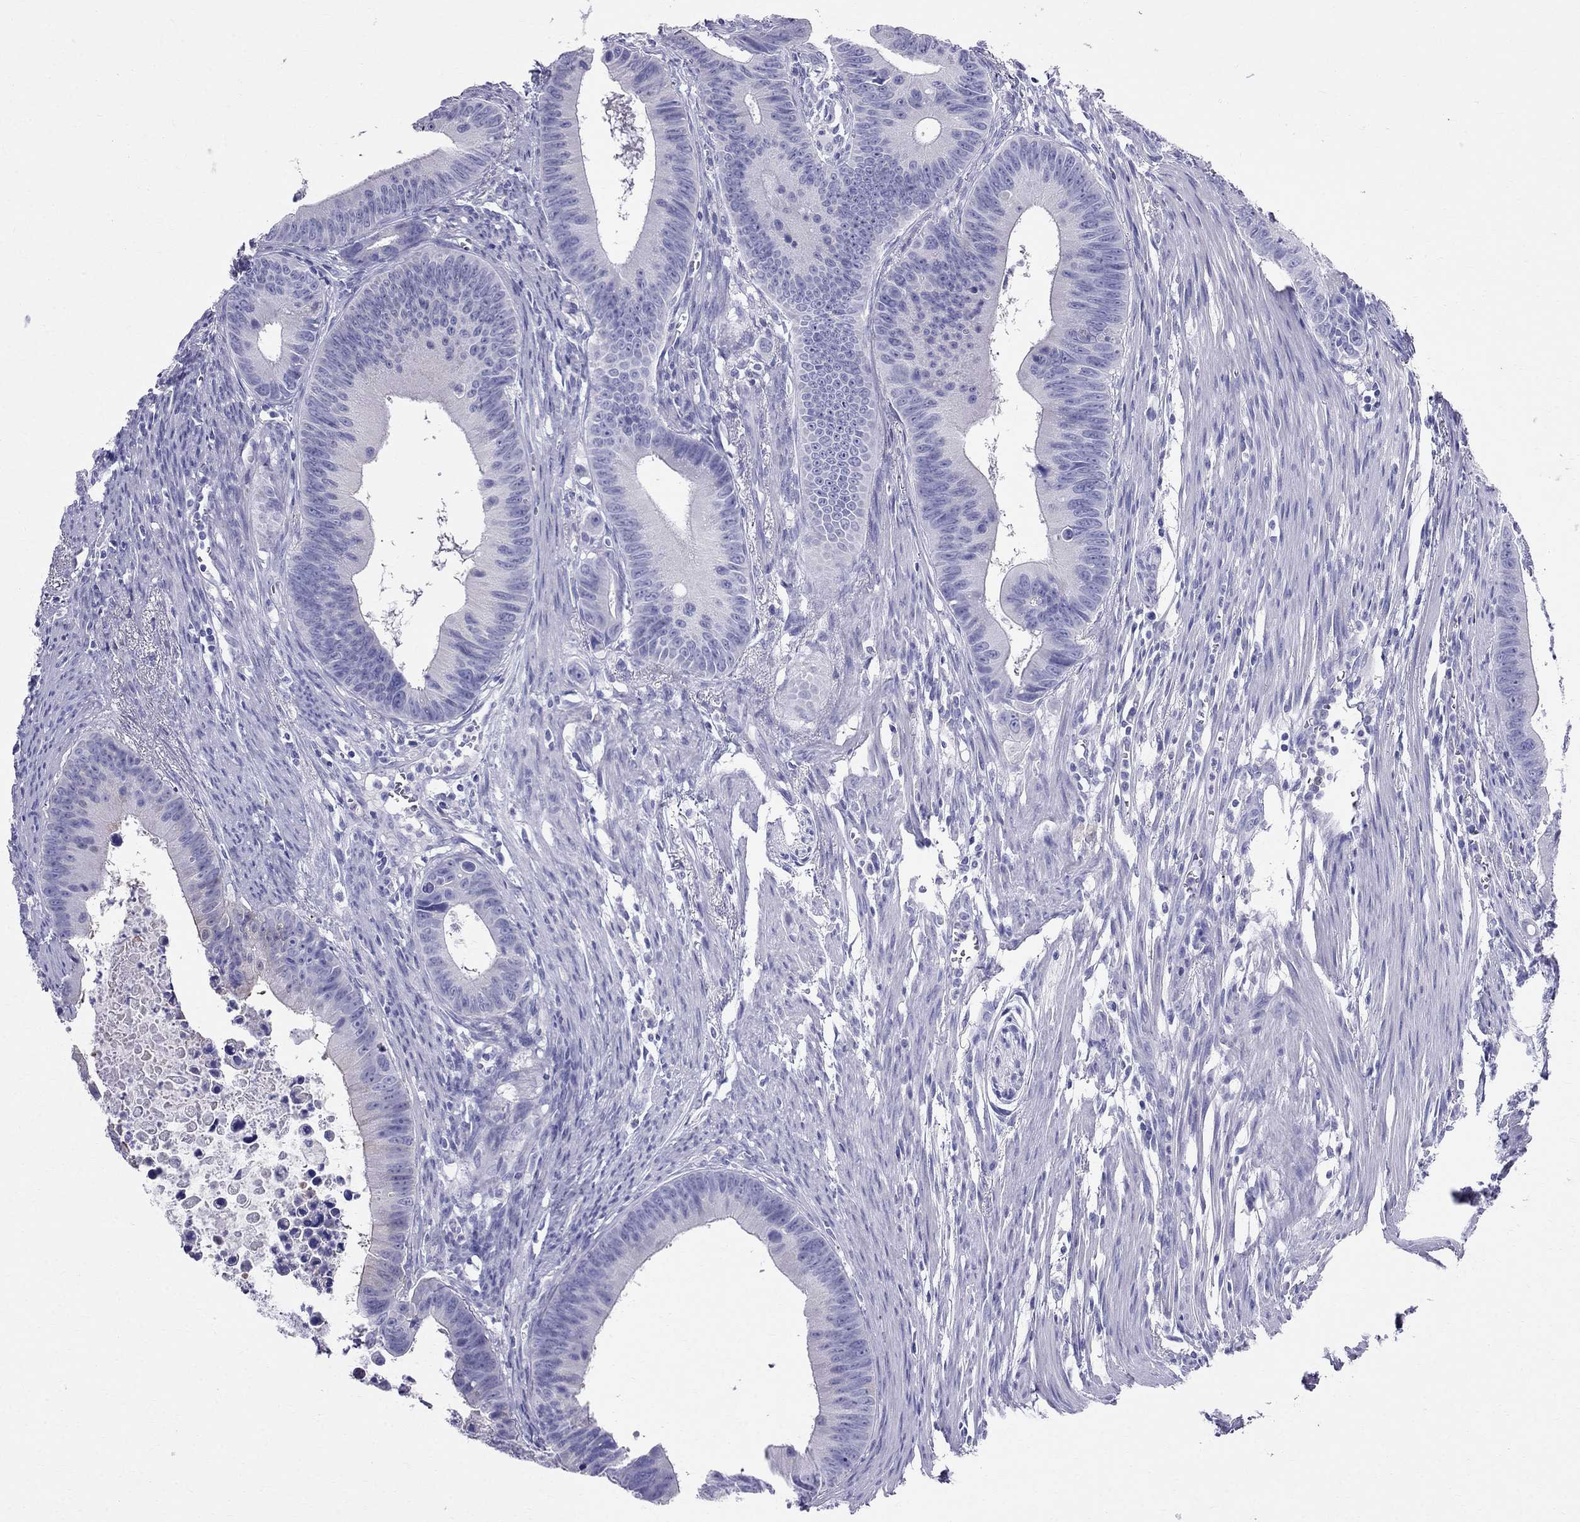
{"staining": {"intensity": "negative", "quantity": "none", "location": "none"}, "tissue": "colorectal cancer", "cell_type": "Tumor cells", "image_type": "cancer", "snomed": [{"axis": "morphology", "description": "Adenocarcinoma, NOS"}, {"axis": "topography", "description": "Colon"}], "caption": "A photomicrograph of human colorectal adenocarcinoma is negative for staining in tumor cells. (DAB IHC with hematoxylin counter stain).", "gene": "DNAAF6", "patient": {"sex": "female", "age": 87}}